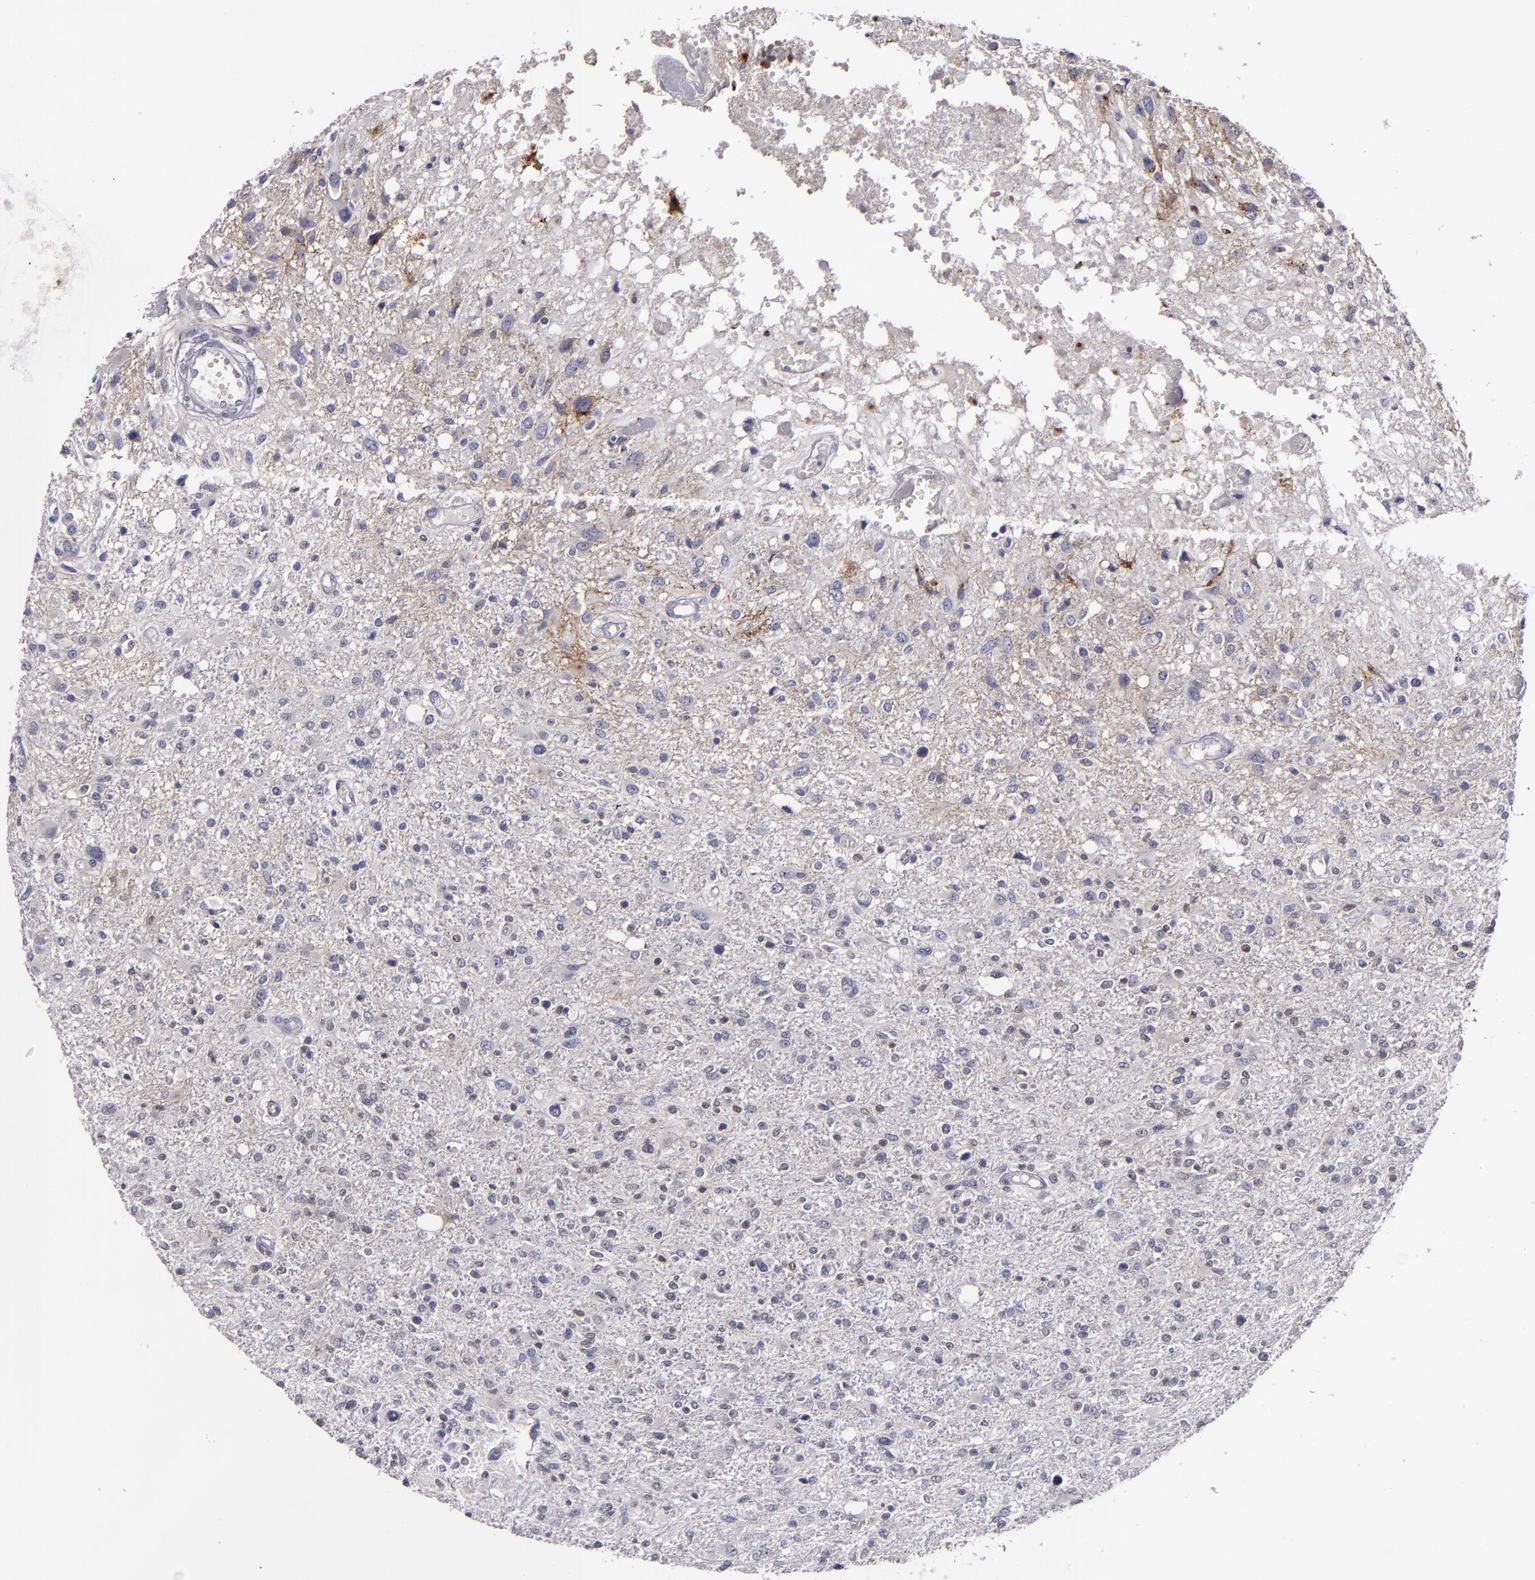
{"staining": {"intensity": "negative", "quantity": "none", "location": "none"}, "tissue": "glioma", "cell_type": "Tumor cells", "image_type": "cancer", "snomed": [{"axis": "morphology", "description": "Glioma, malignant, High grade"}, {"axis": "topography", "description": "Cerebral cortex"}], "caption": "Immunohistochemistry histopathology image of neoplastic tissue: malignant glioma (high-grade) stained with DAB reveals no significant protein expression in tumor cells.", "gene": "MFGE8", "patient": {"sex": "male", "age": 76}}